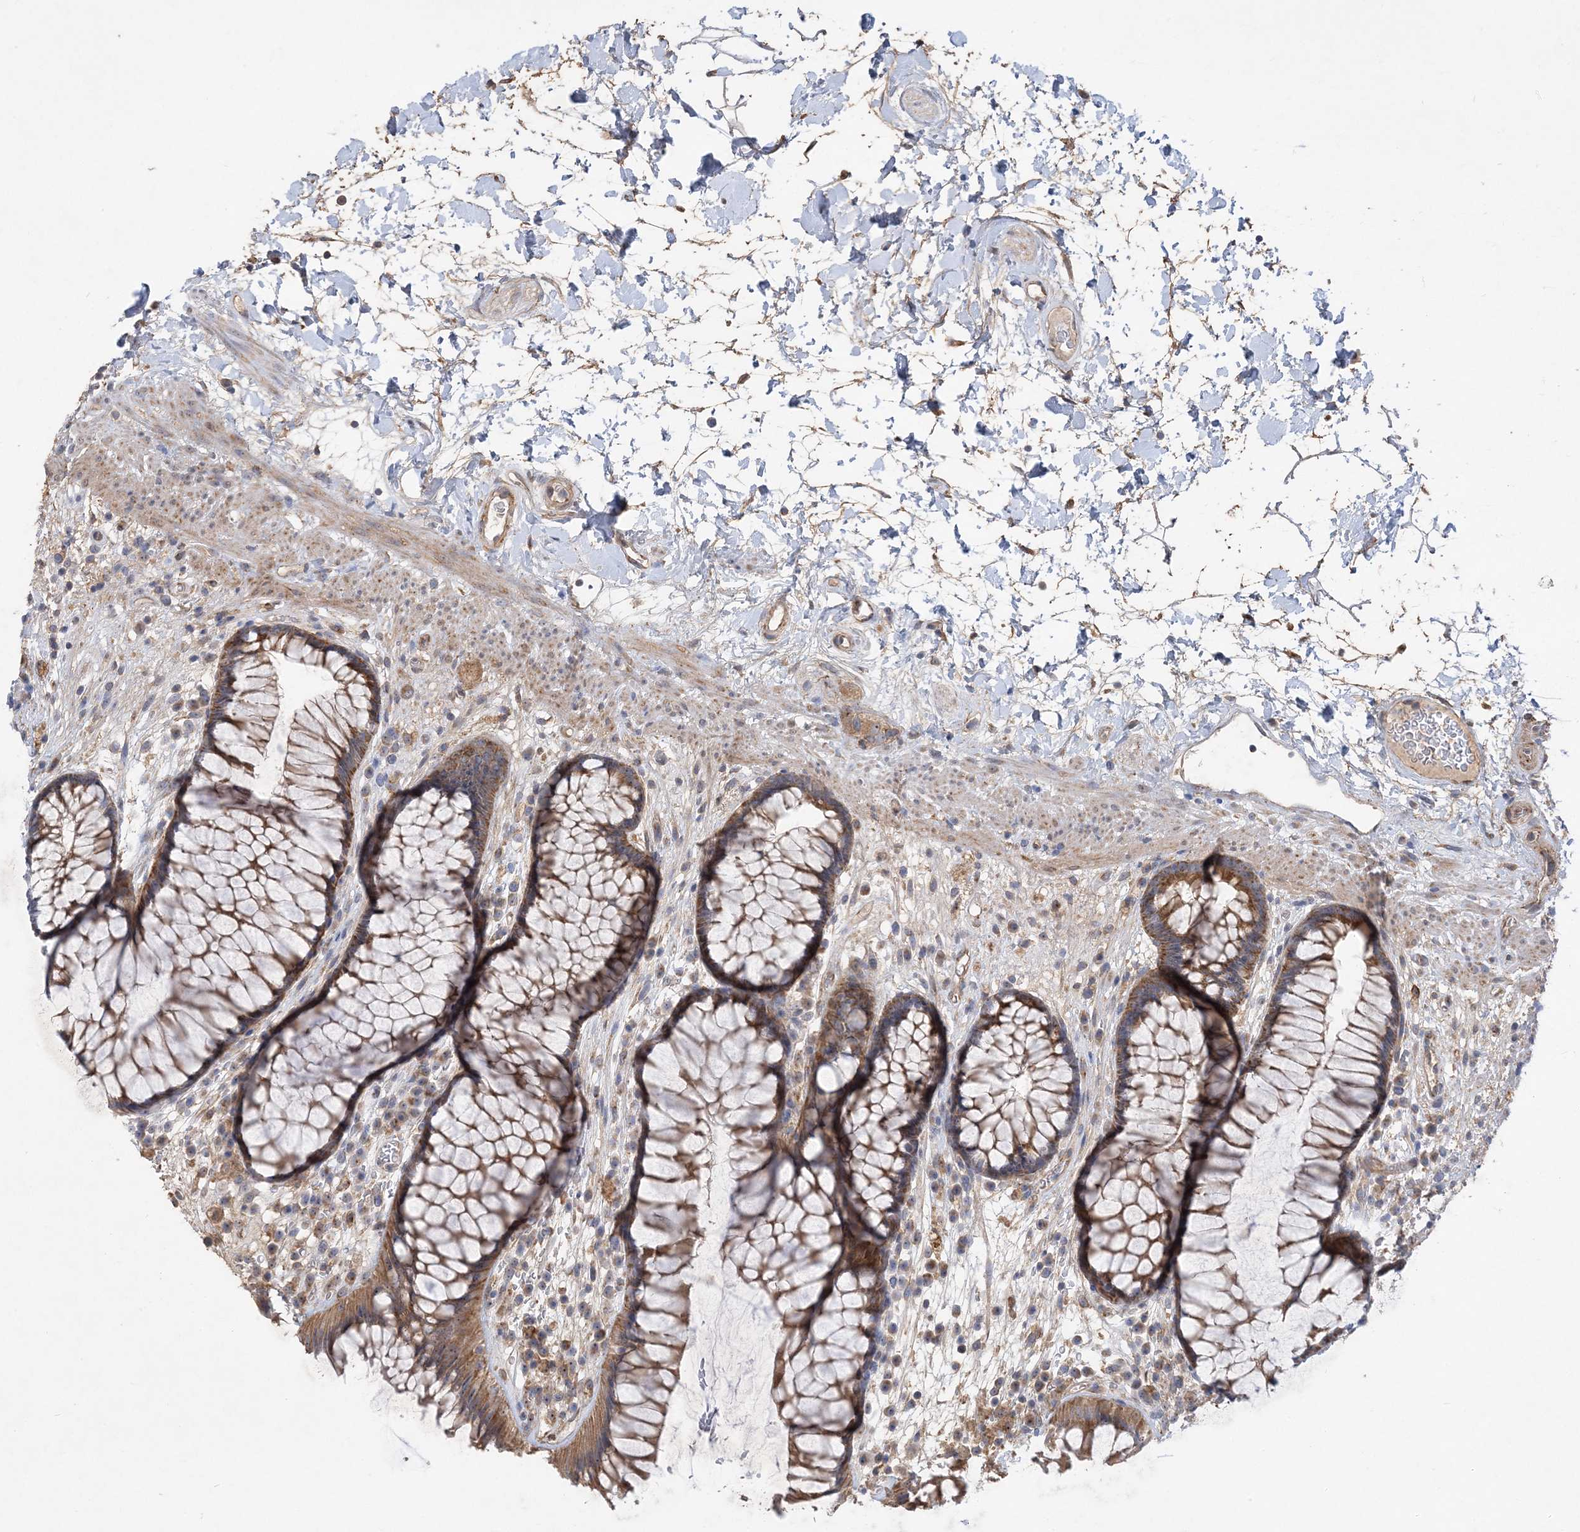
{"staining": {"intensity": "moderate", "quantity": ">75%", "location": "cytoplasmic/membranous,nuclear"}, "tissue": "rectum", "cell_type": "Glandular cells", "image_type": "normal", "snomed": [{"axis": "morphology", "description": "Normal tissue, NOS"}, {"axis": "topography", "description": "Rectum"}], "caption": "An immunohistochemistry (IHC) photomicrograph of normal tissue is shown. Protein staining in brown labels moderate cytoplasmic/membranous,nuclear positivity in rectum within glandular cells. (DAB (3,3'-diaminobenzidine) = brown stain, brightfield microscopy at high magnification).", "gene": "FEZ2", "patient": {"sex": "male", "age": 51}}